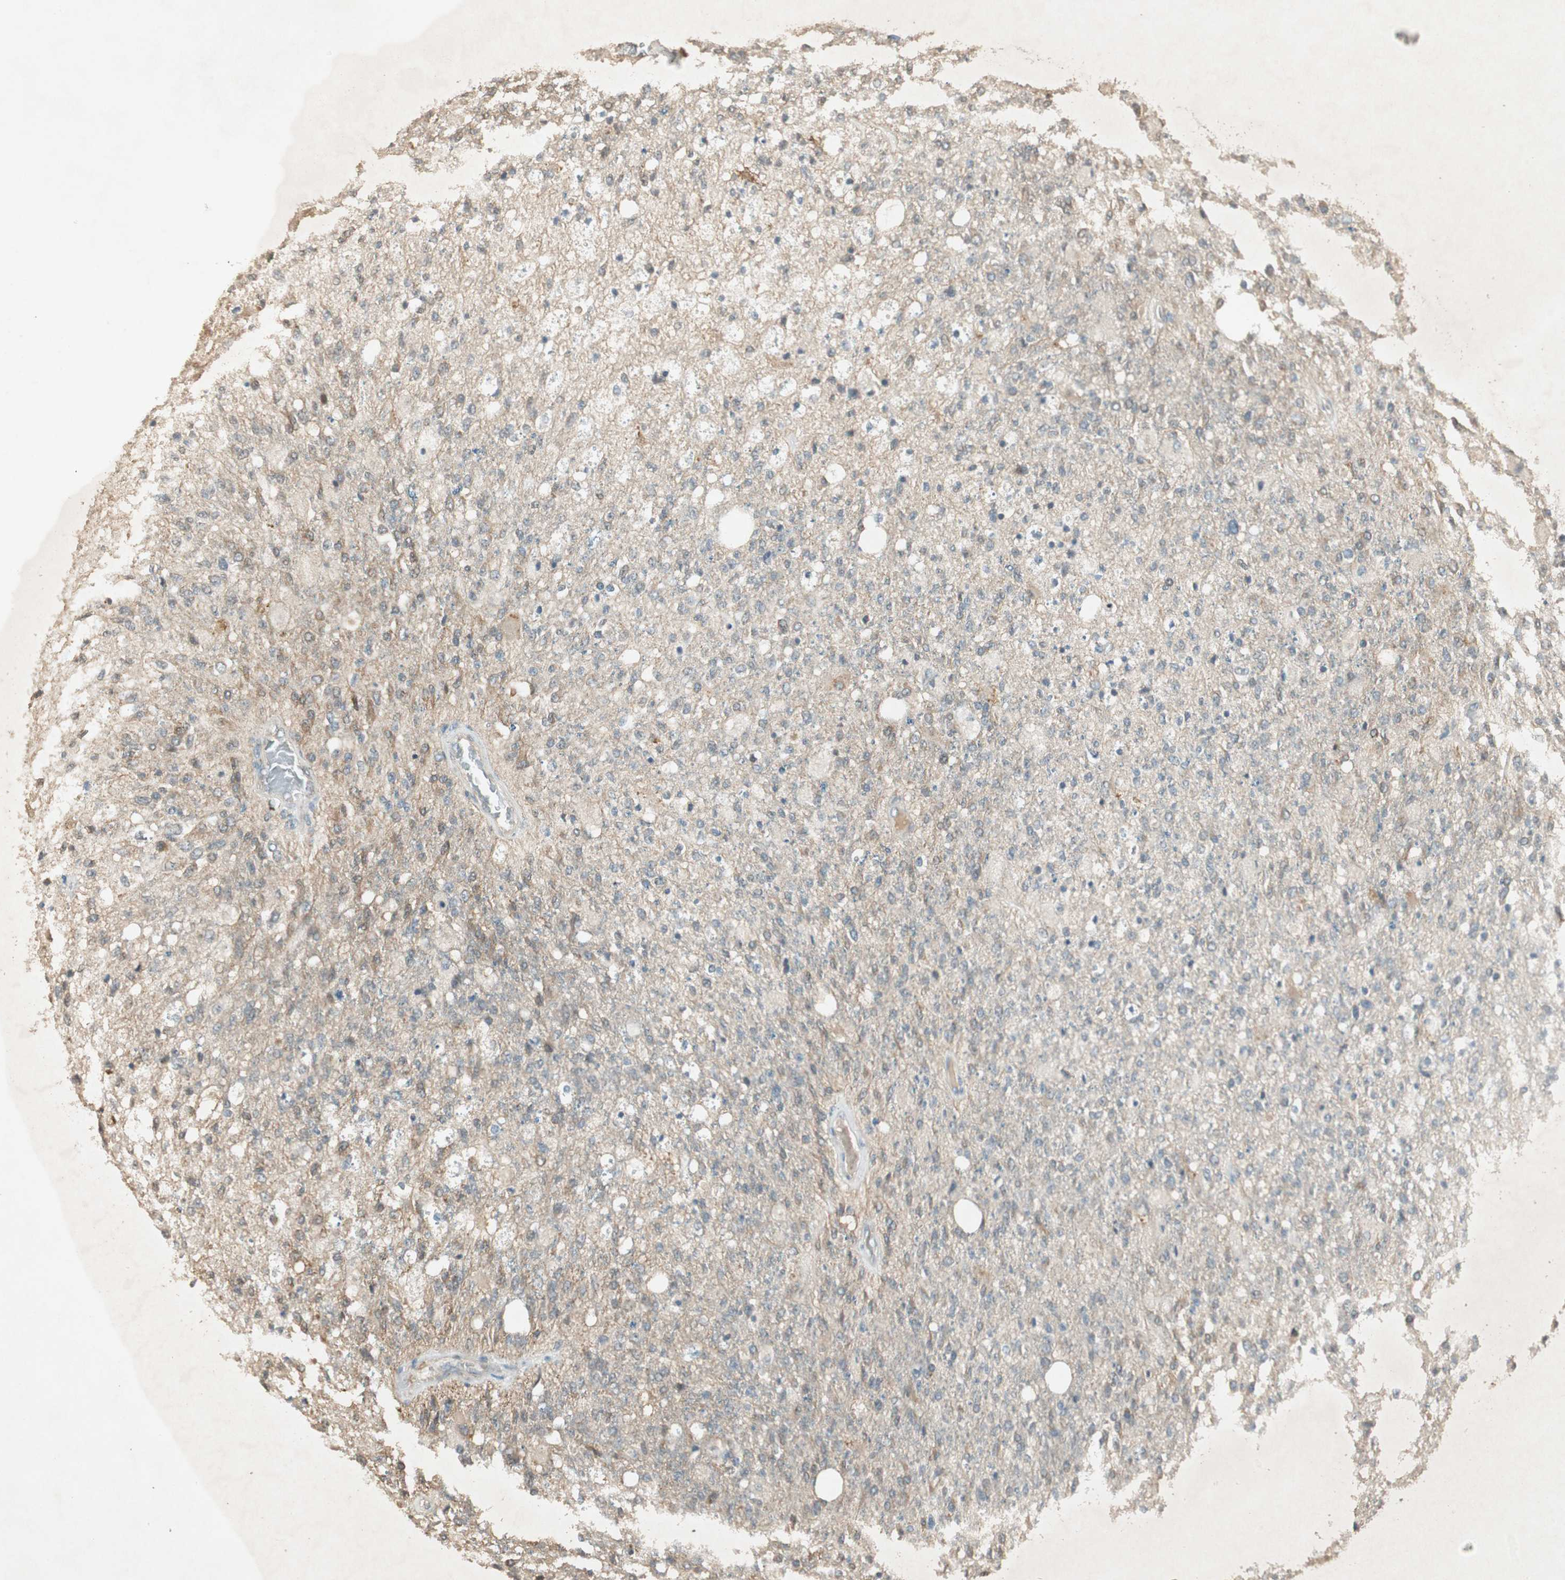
{"staining": {"intensity": "weak", "quantity": "25%-75%", "location": "cytoplasmic/membranous"}, "tissue": "glioma", "cell_type": "Tumor cells", "image_type": "cancer", "snomed": [{"axis": "morphology", "description": "Normal tissue, NOS"}, {"axis": "morphology", "description": "Glioma, malignant, High grade"}, {"axis": "topography", "description": "Cerebral cortex"}], "caption": "High-power microscopy captured an immunohistochemistry (IHC) micrograph of malignant glioma (high-grade), revealing weak cytoplasmic/membranous positivity in about 25%-75% of tumor cells.", "gene": "USP2", "patient": {"sex": "male", "age": 77}}